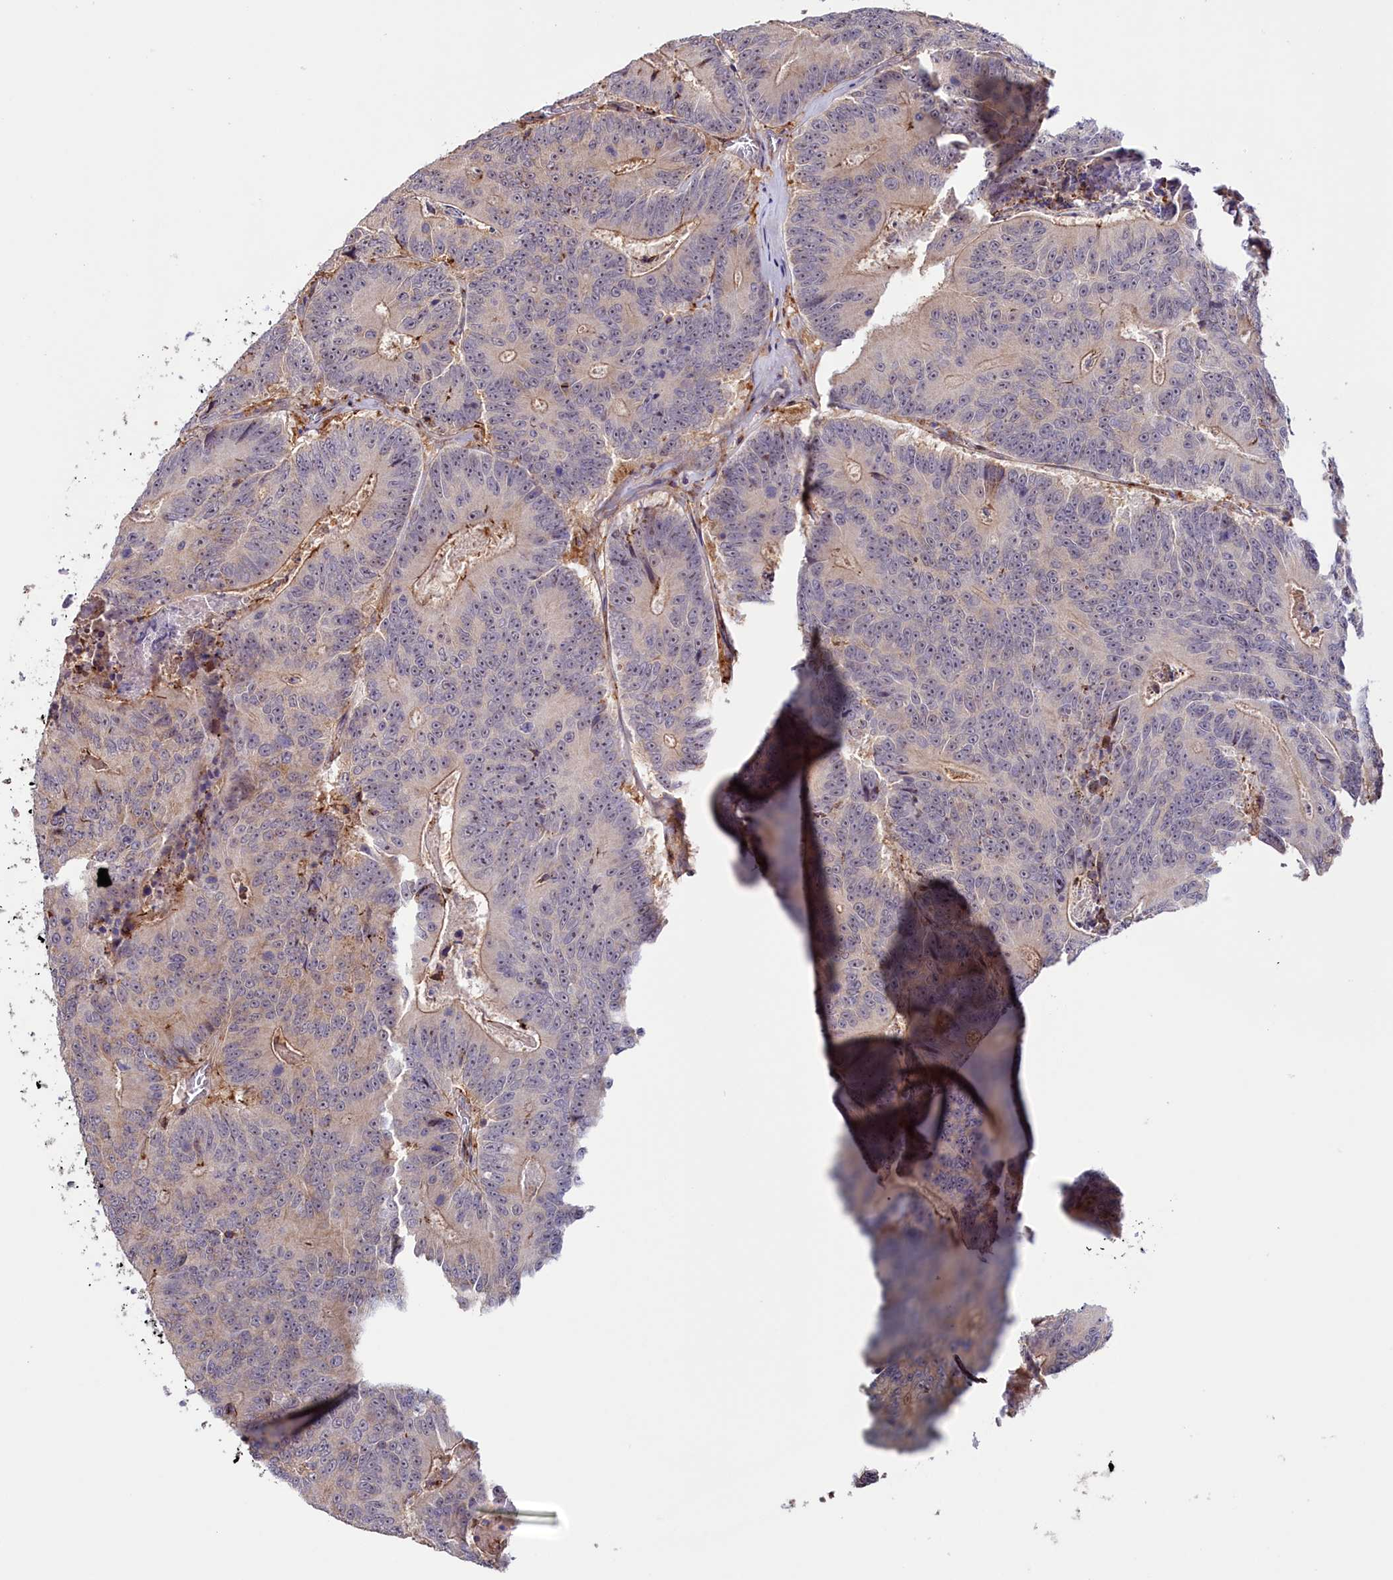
{"staining": {"intensity": "weak", "quantity": "<25%", "location": "cytoplasmic/membranous"}, "tissue": "colorectal cancer", "cell_type": "Tumor cells", "image_type": "cancer", "snomed": [{"axis": "morphology", "description": "Adenocarcinoma, NOS"}, {"axis": "topography", "description": "Colon"}], "caption": "This is an immunohistochemistry (IHC) image of colorectal adenocarcinoma. There is no staining in tumor cells.", "gene": "NEURL4", "patient": {"sex": "male", "age": 83}}